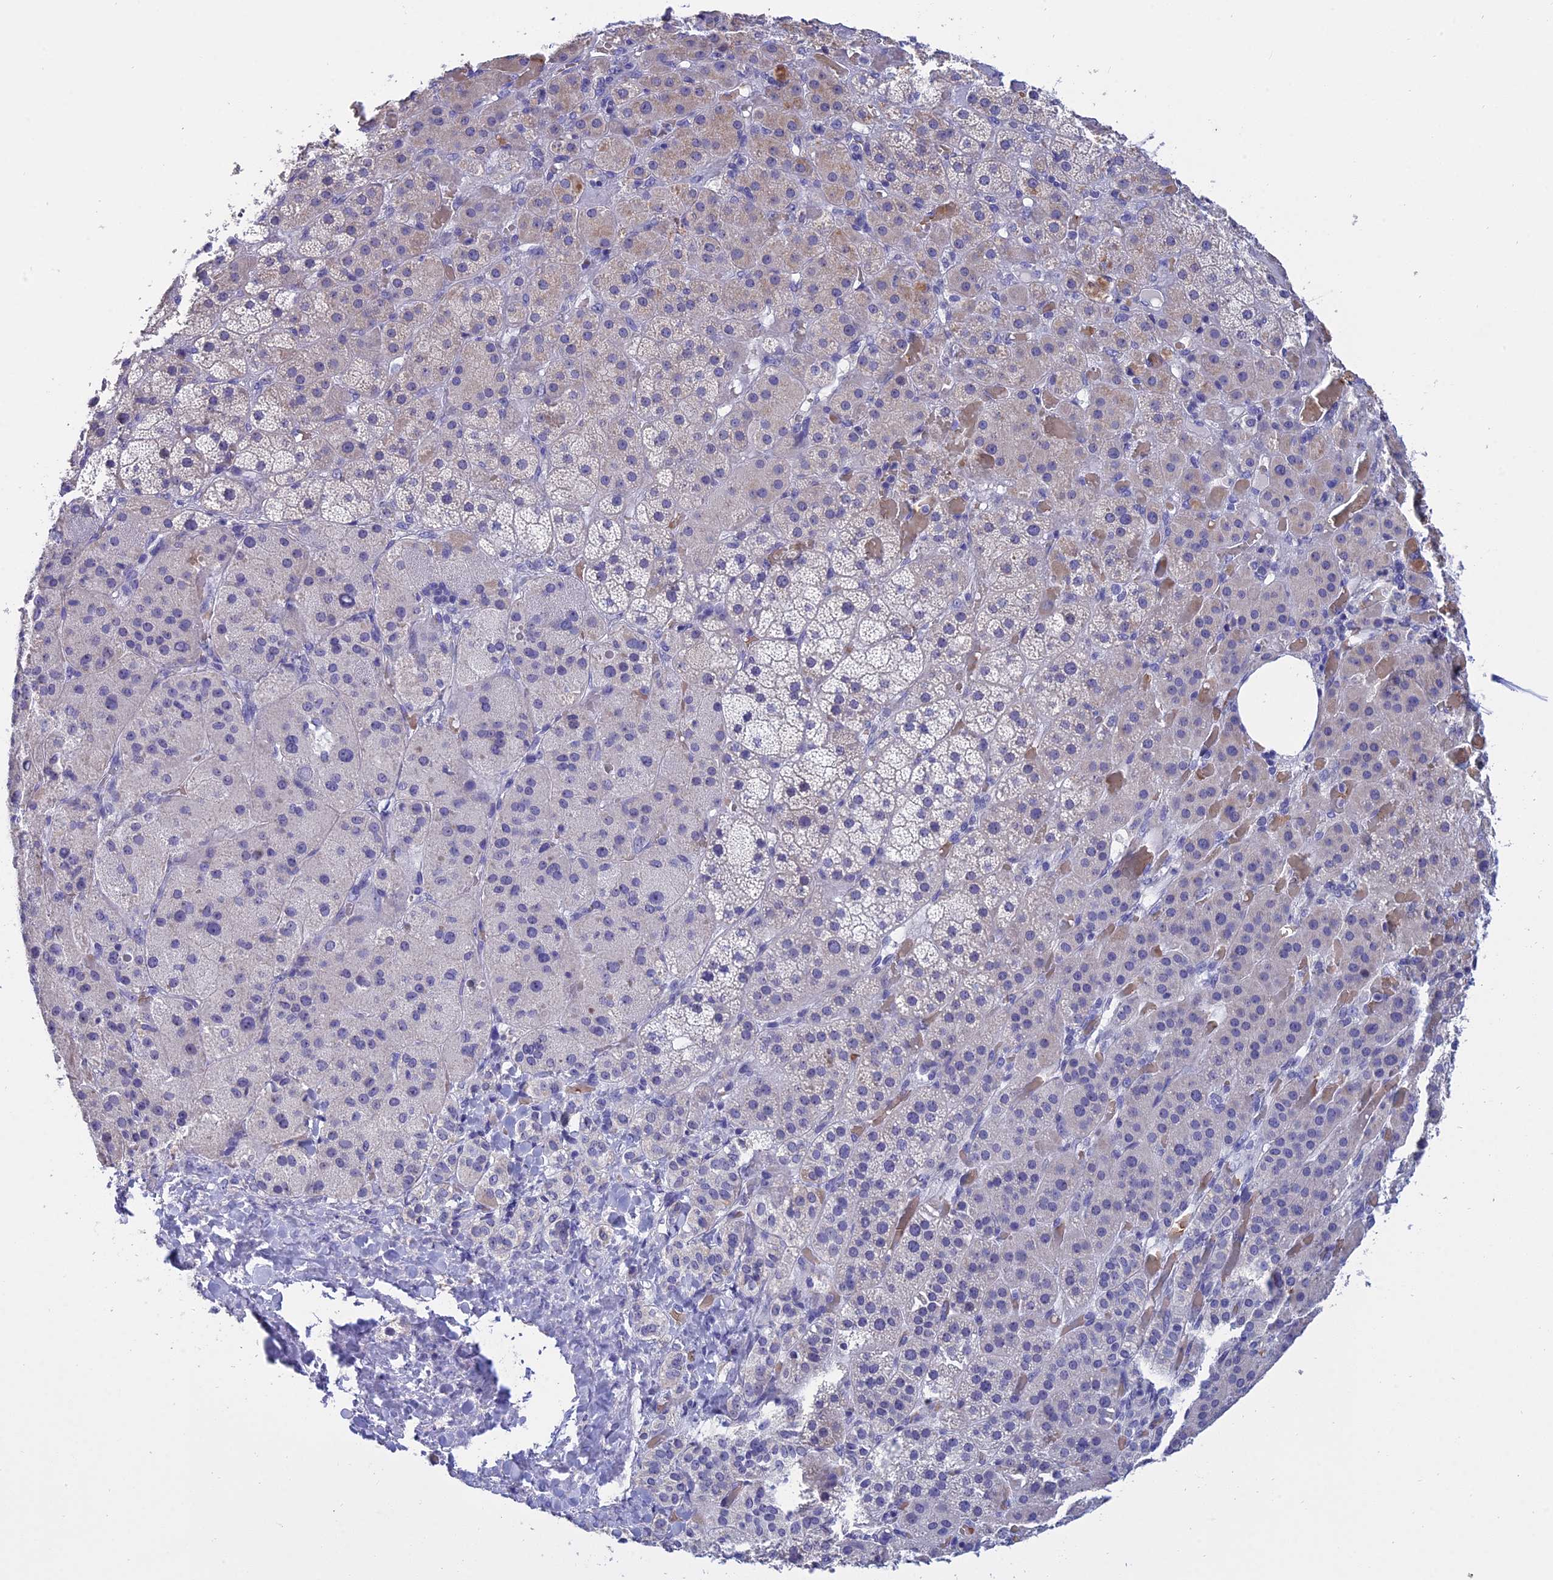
{"staining": {"intensity": "negative", "quantity": "none", "location": "none"}, "tissue": "adrenal gland", "cell_type": "Glandular cells", "image_type": "normal", "snomed": [{"axis": "morphology", "description": "Normal tissue, NOS"}, {"axis": "topography", "description": "Adrenal gland"}], "caption": "Immunohistochemistry (IHC) micrograph of normal adrenal gland stained for a protein (brown), which demonstrates no expression in glandular cells.", "gene": "KNOP1", "patient": {"sex": "male", "age": 57}}